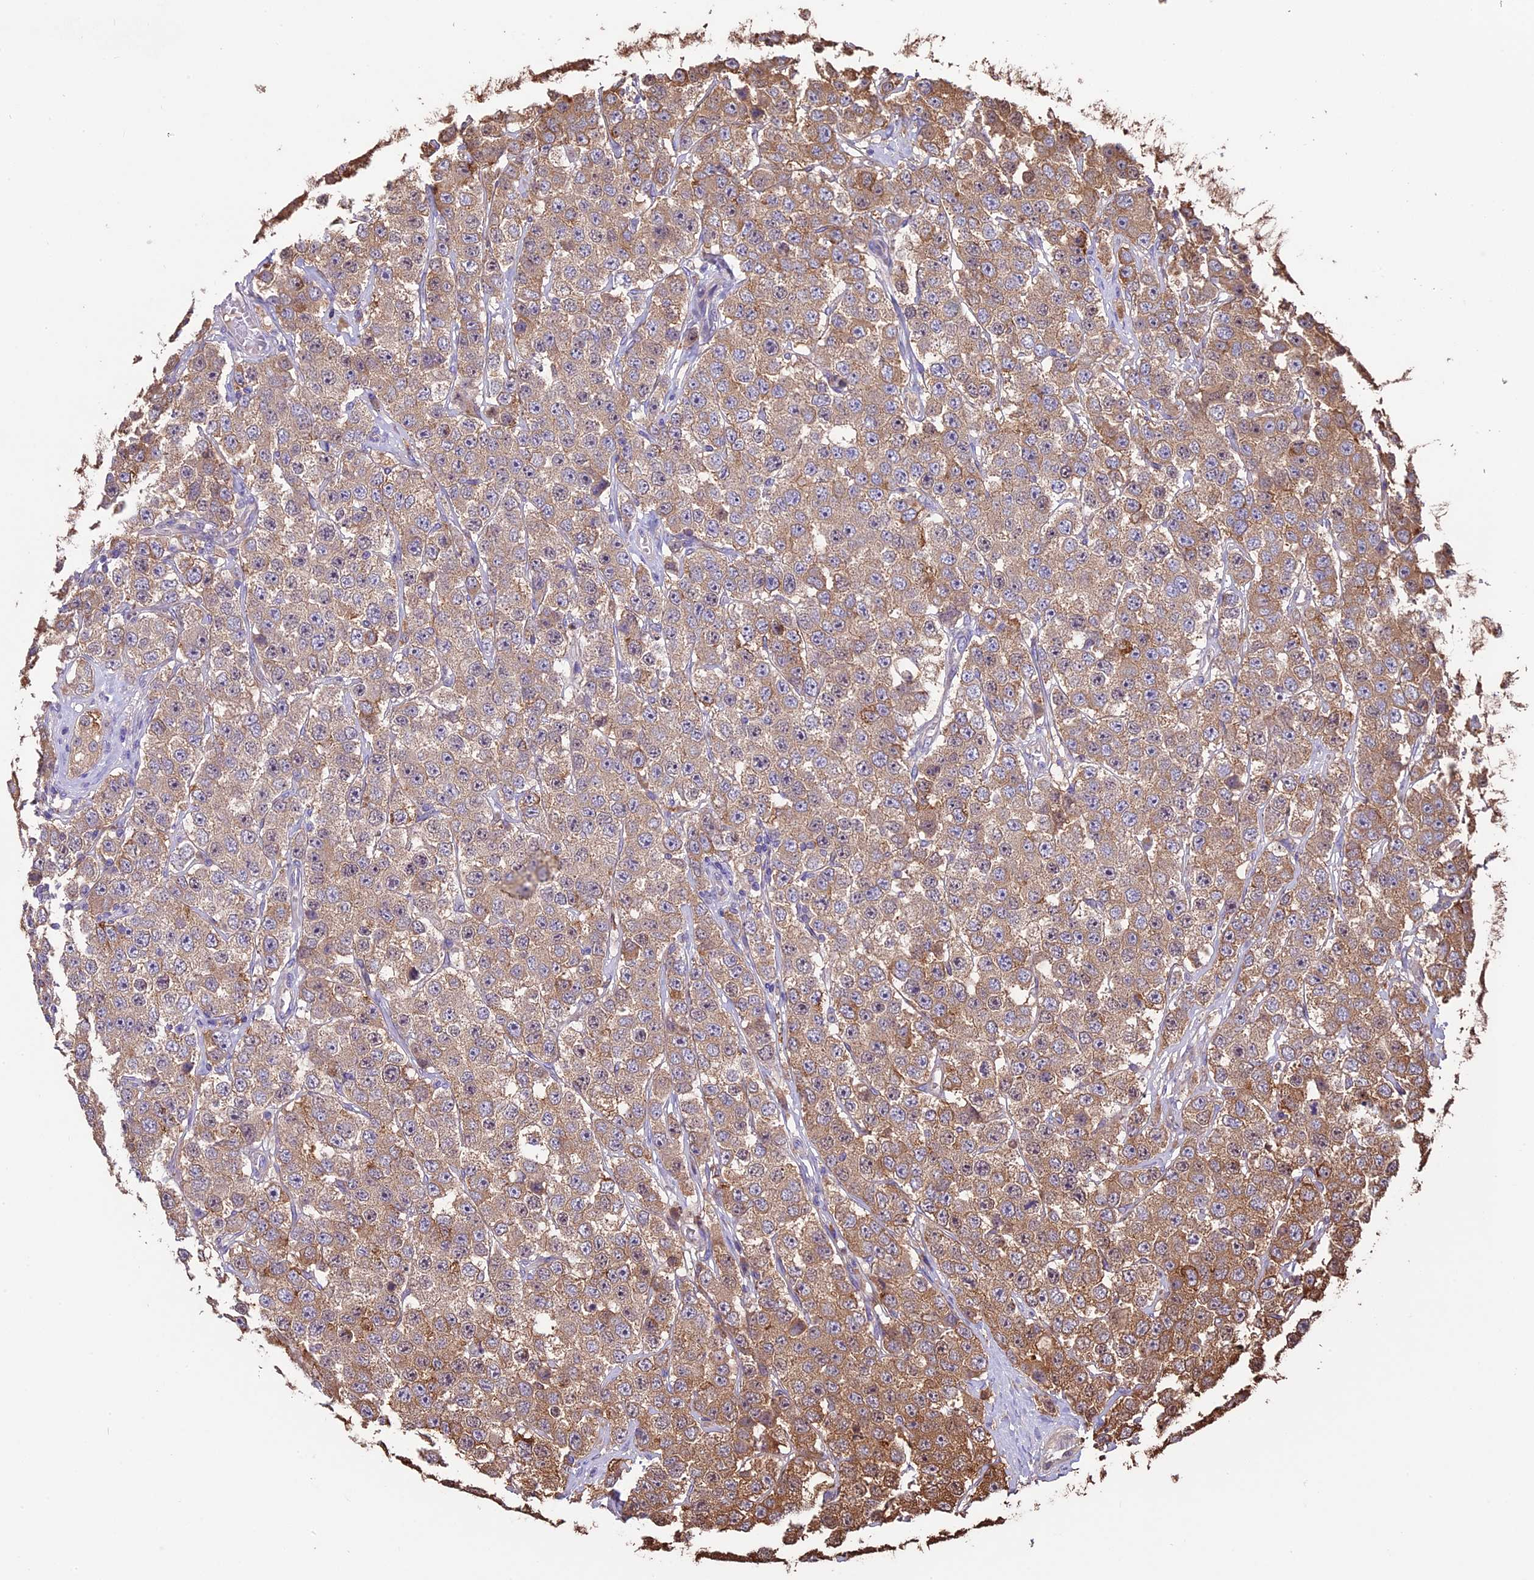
{"staining": {"intensity": "moderate", "quantity": "25%-75%", "location": "cytoplasmic/membranous"}, "tissue": "testis cancer", "cell_type": "Tumor cells", "image_type": "cancer", "snomed": [{"axis": "morphology", "description": "Seminoma, NOS"}, {"axis": "topography", "description": "Testis"}], "caption": "Protein analysis of seminoma (testis) tissue displays moderate cytoplasmic/membranous staining in about 25%-75% of tumor cells.", "gene": "VWA3A", "patient": {"sex": "male", "age": 28}}